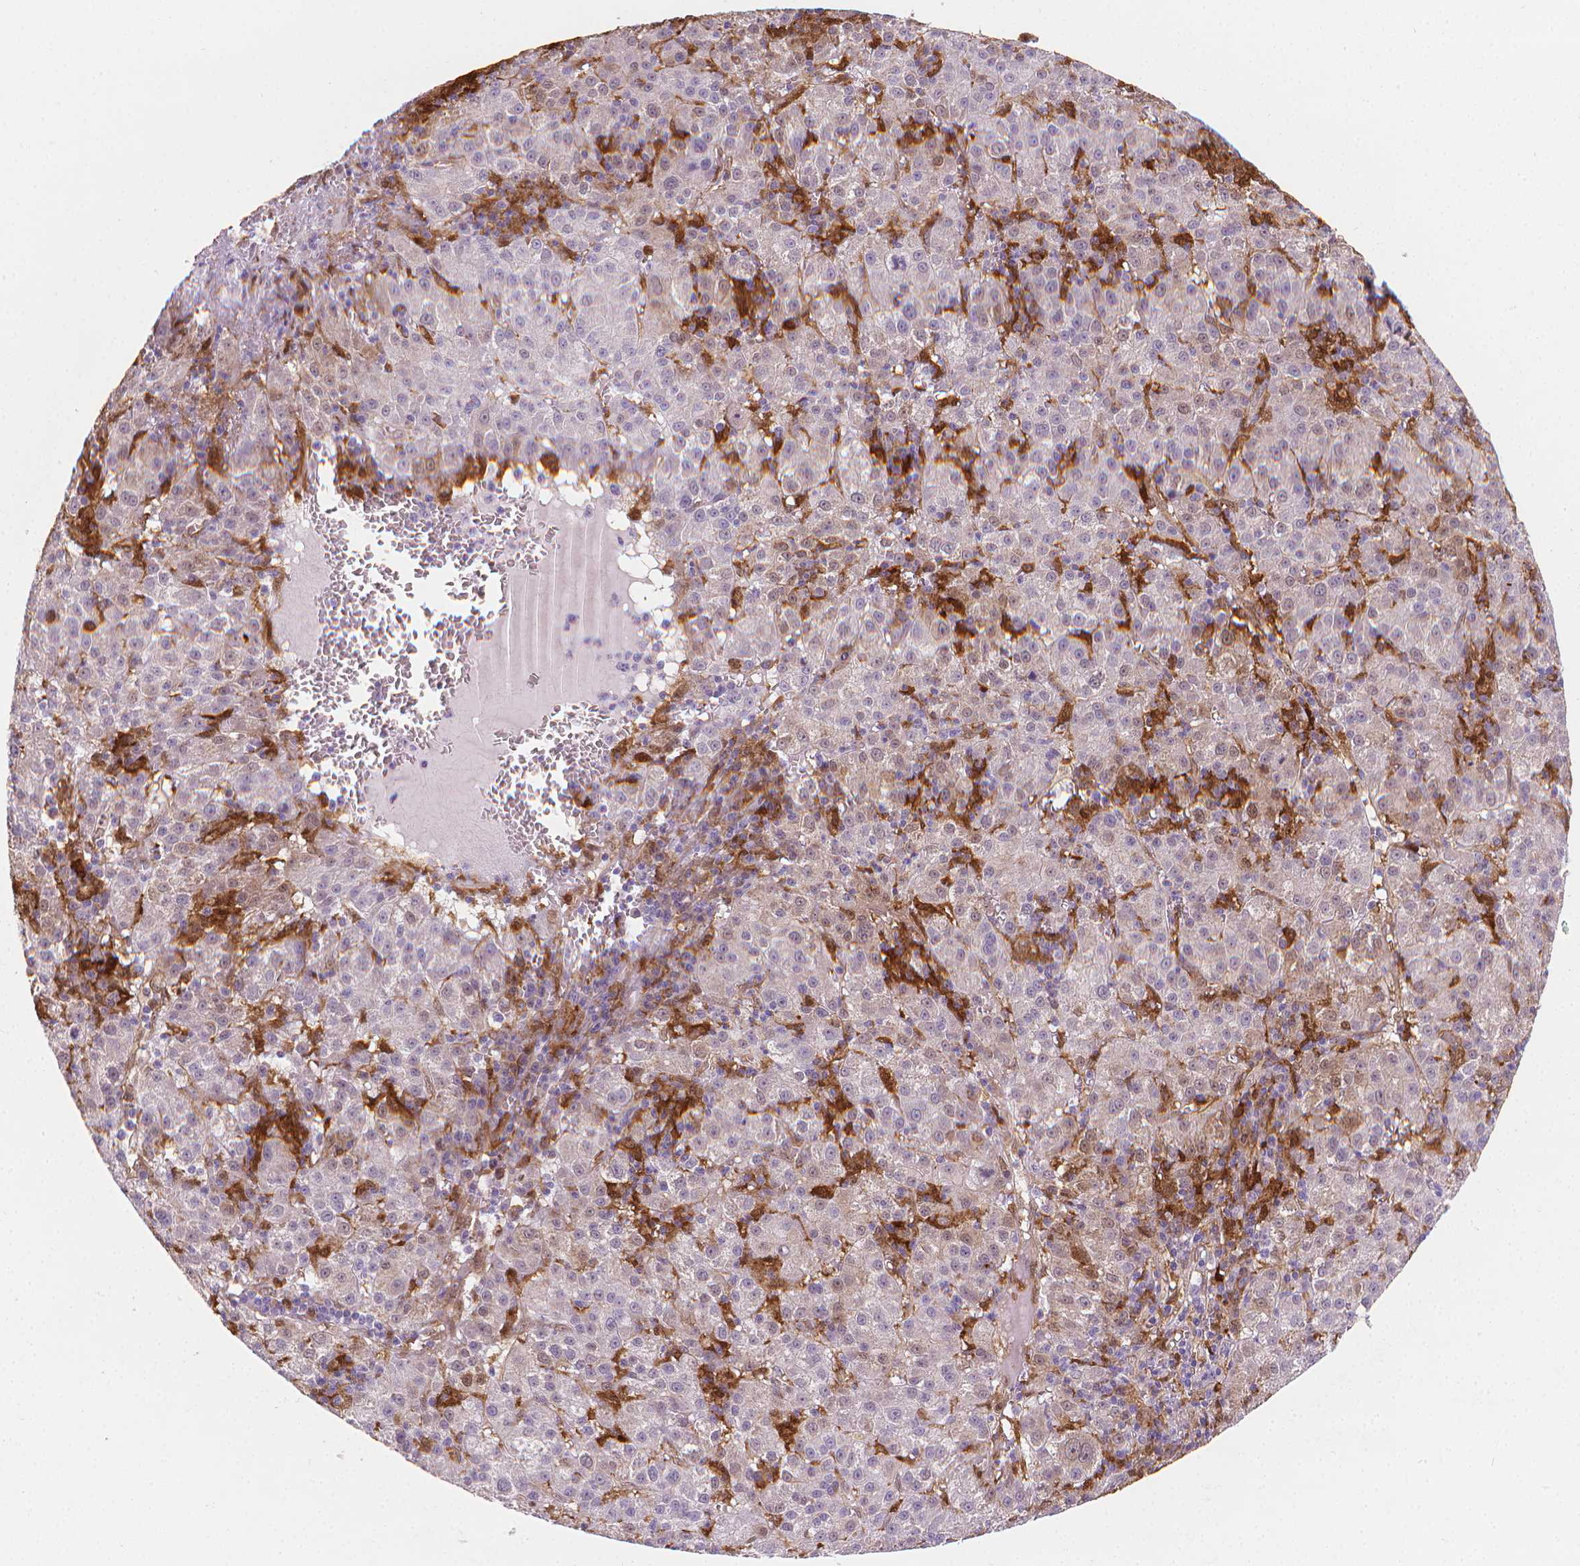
{"staining": {"intensity": "negative", "quantity": "none", "location": "none"}, "tissue": "liver cancer", "cell_type": "Tumor cells", "image_type": "cancer", "snomed": [{"axis": "morphology", "description": "Carcinoma, Hepatocellular, NOS"}, {"axis": "topography", "description": "Liver"}], "caption": "IHC of human liver cancer (hepatocellular carcinoma) displays no staining in tumor cells. (Brightfield microscopy of DAB (3,3'-diaminobenzidine) IHC at high magnification).", "gene": "TNFAIP2", "patient": {"sex": "female", "age": 60}}